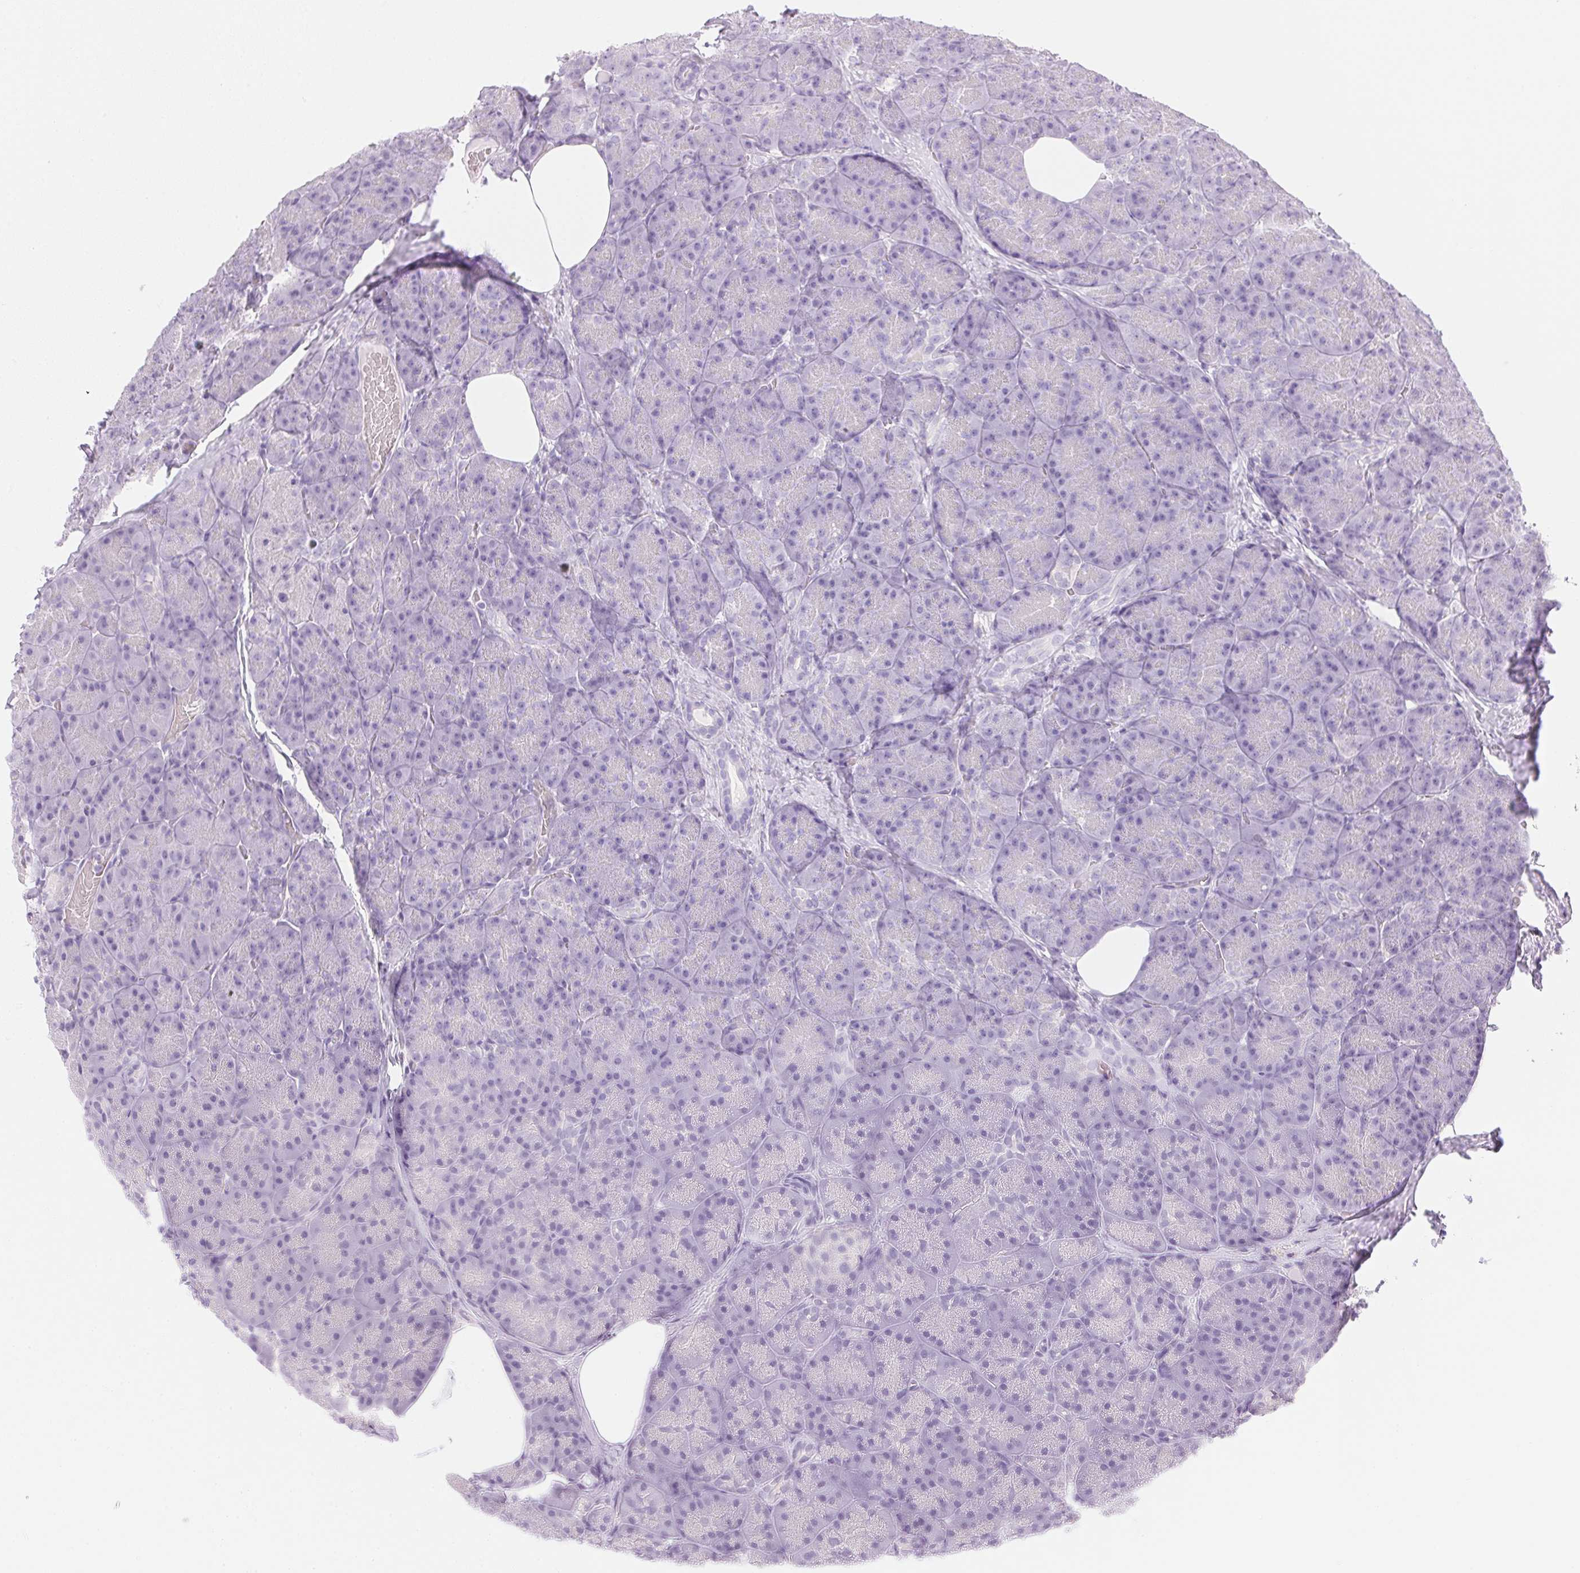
{"staining": {"intensity": "negative", "quantity": "none", "location": "none"}, "tissue": "pancreas", "cell_type": "Exocrine glandular cells", "image_type": "normal", "snomed": [{"axis": "morphology", "description": "Normal tissue, NOS"}, {"axis": "topography", "description": "Pancreas"}], "caption": "Image shows no significant protein positivity in exocrine glandular cells of normal pancreas.", "gene": "ATP6V1G3", "patient": {"sex": "male", "age": 57}}